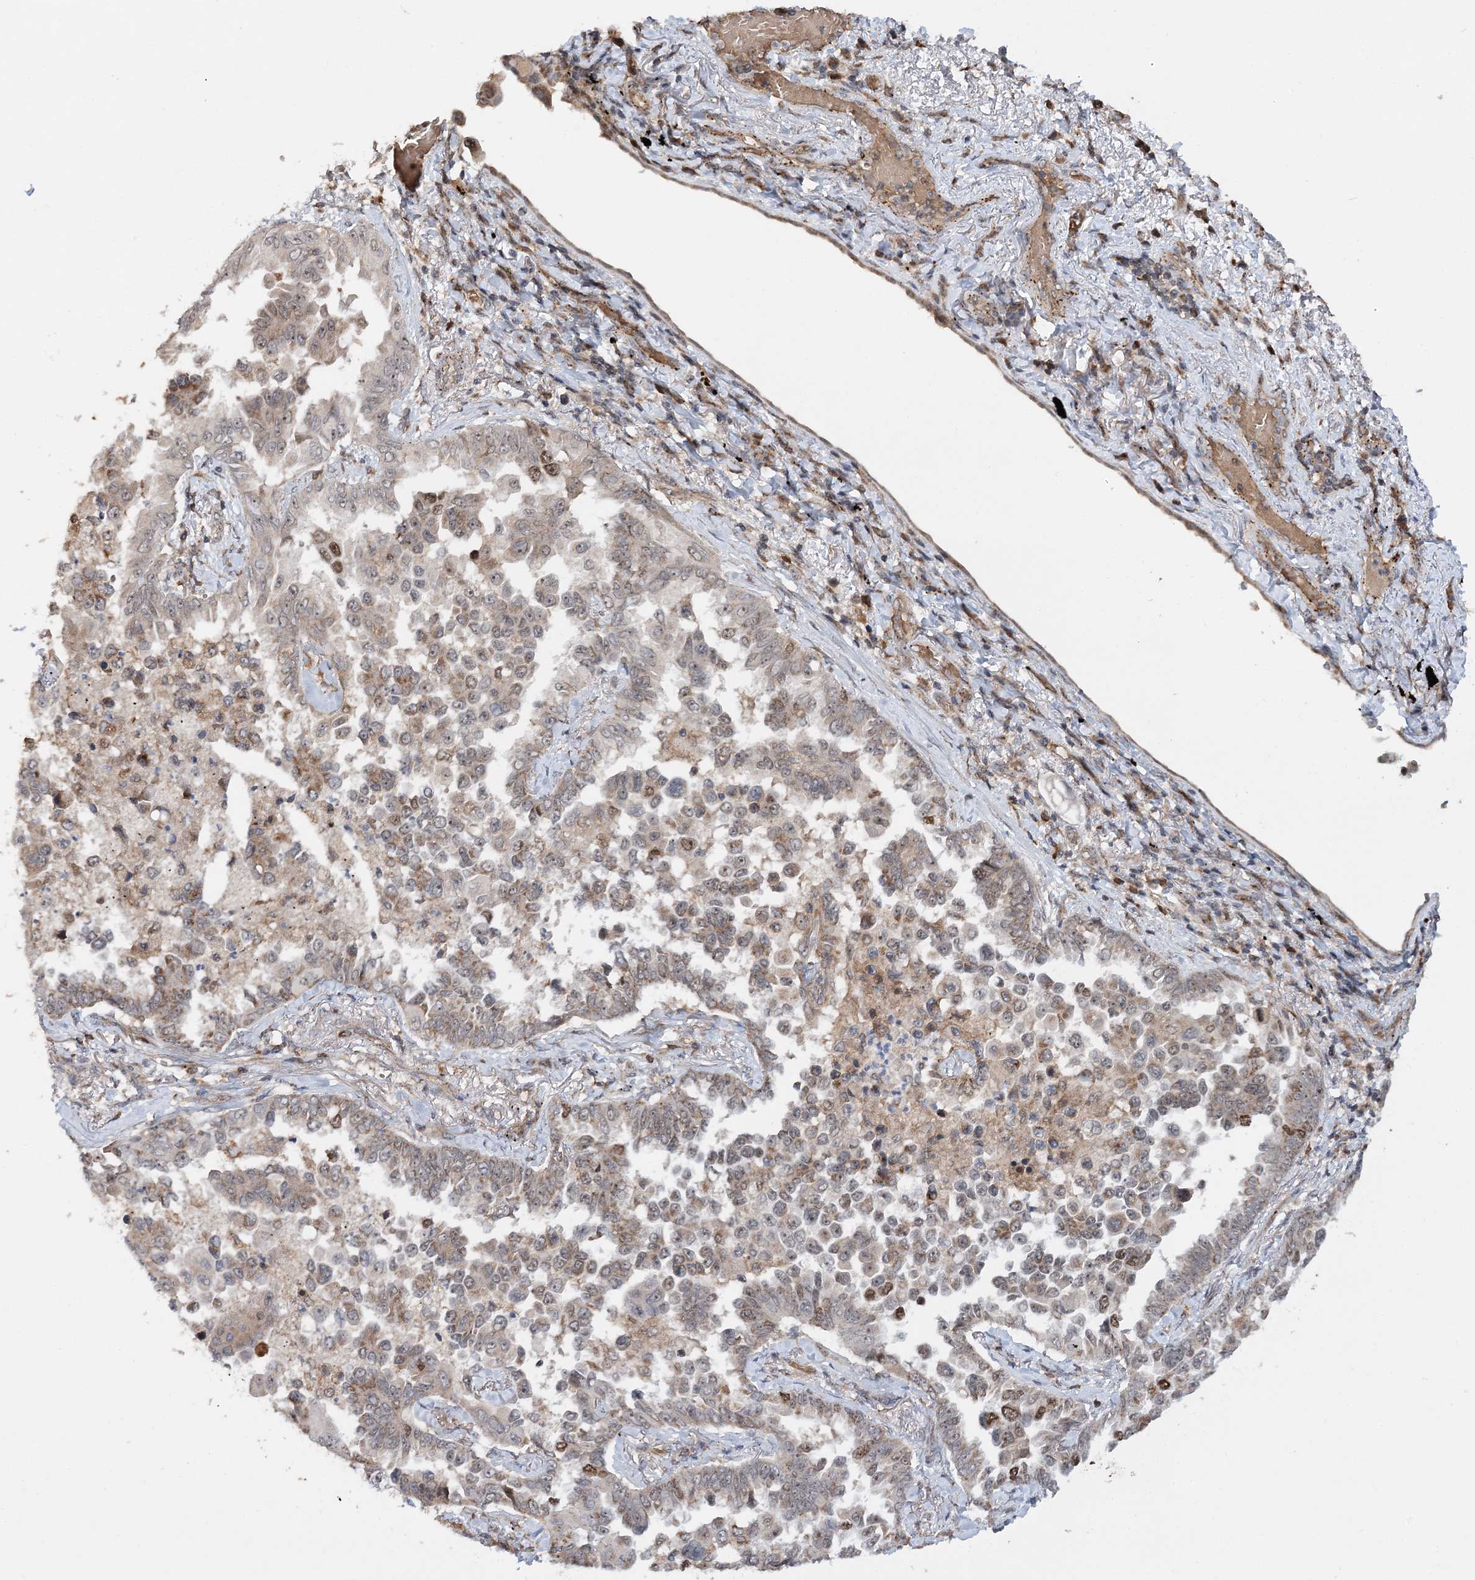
{"staining": {"intensity": "weak", "quantity": "25%-75%", "location": "cytoplasmic/membranous"}, "tissue": "lung cancer", "cell_type": "Tumor cells", "image_type": "cancer", "snomed": [{"axis": "morphology", "description": "Adenocarcinoma, NOS"}, {"axis": "topography", "description": "Lung"}], "caption": "An image of lung cancer (adenocarcinoma) stained for a protein reveals weak cytoplasmic/membranous brown staining in tumor cells. (DAB (3,3'-diaminobenzidine) IHC, brown staining for protein, blue staining for nuclei).", "gene": "KIF4A", "patient": {"sex": "female", "age": 67}}